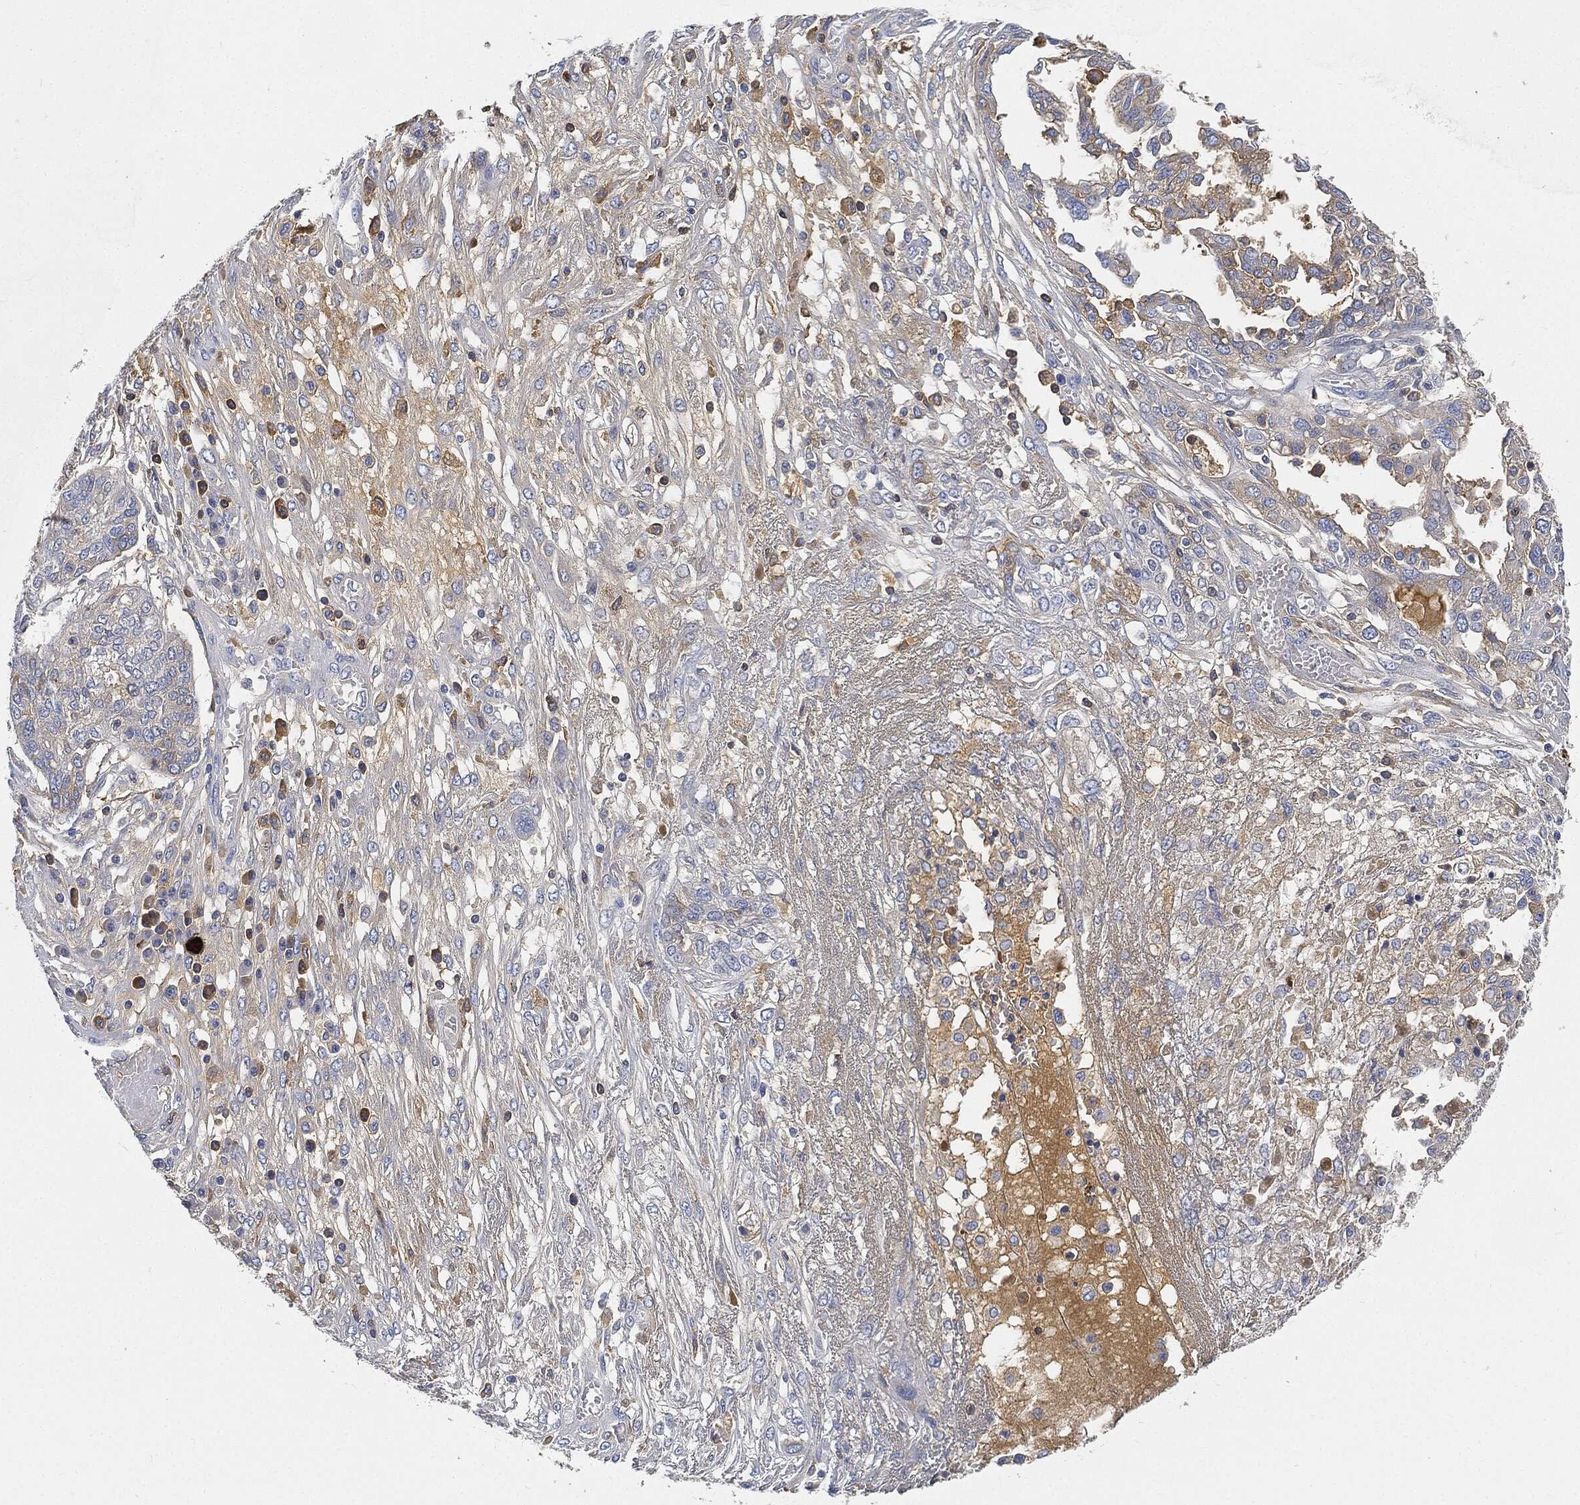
{"staining": {"intensity": "weak", "quantity": "<25%", "location": "cytoplasmic/membranous"}, "tissue": "ovarian cancer", "cell_type": "Tumor cells", "image_type": "cancer", "snomed": [{"axis": "morphology", "description": "Cystadenocarcinoma, serous, NOS"}, {"axis": "topography", "description": "Ovary"}], "caption": "Human ovarian serous cystadenocarcinoma stained for a protein using immunohistochemistry reveals no expression in tumor cells.", "gene": "IGLV6-57", "patient": {"sex": "female", "age": 67}}